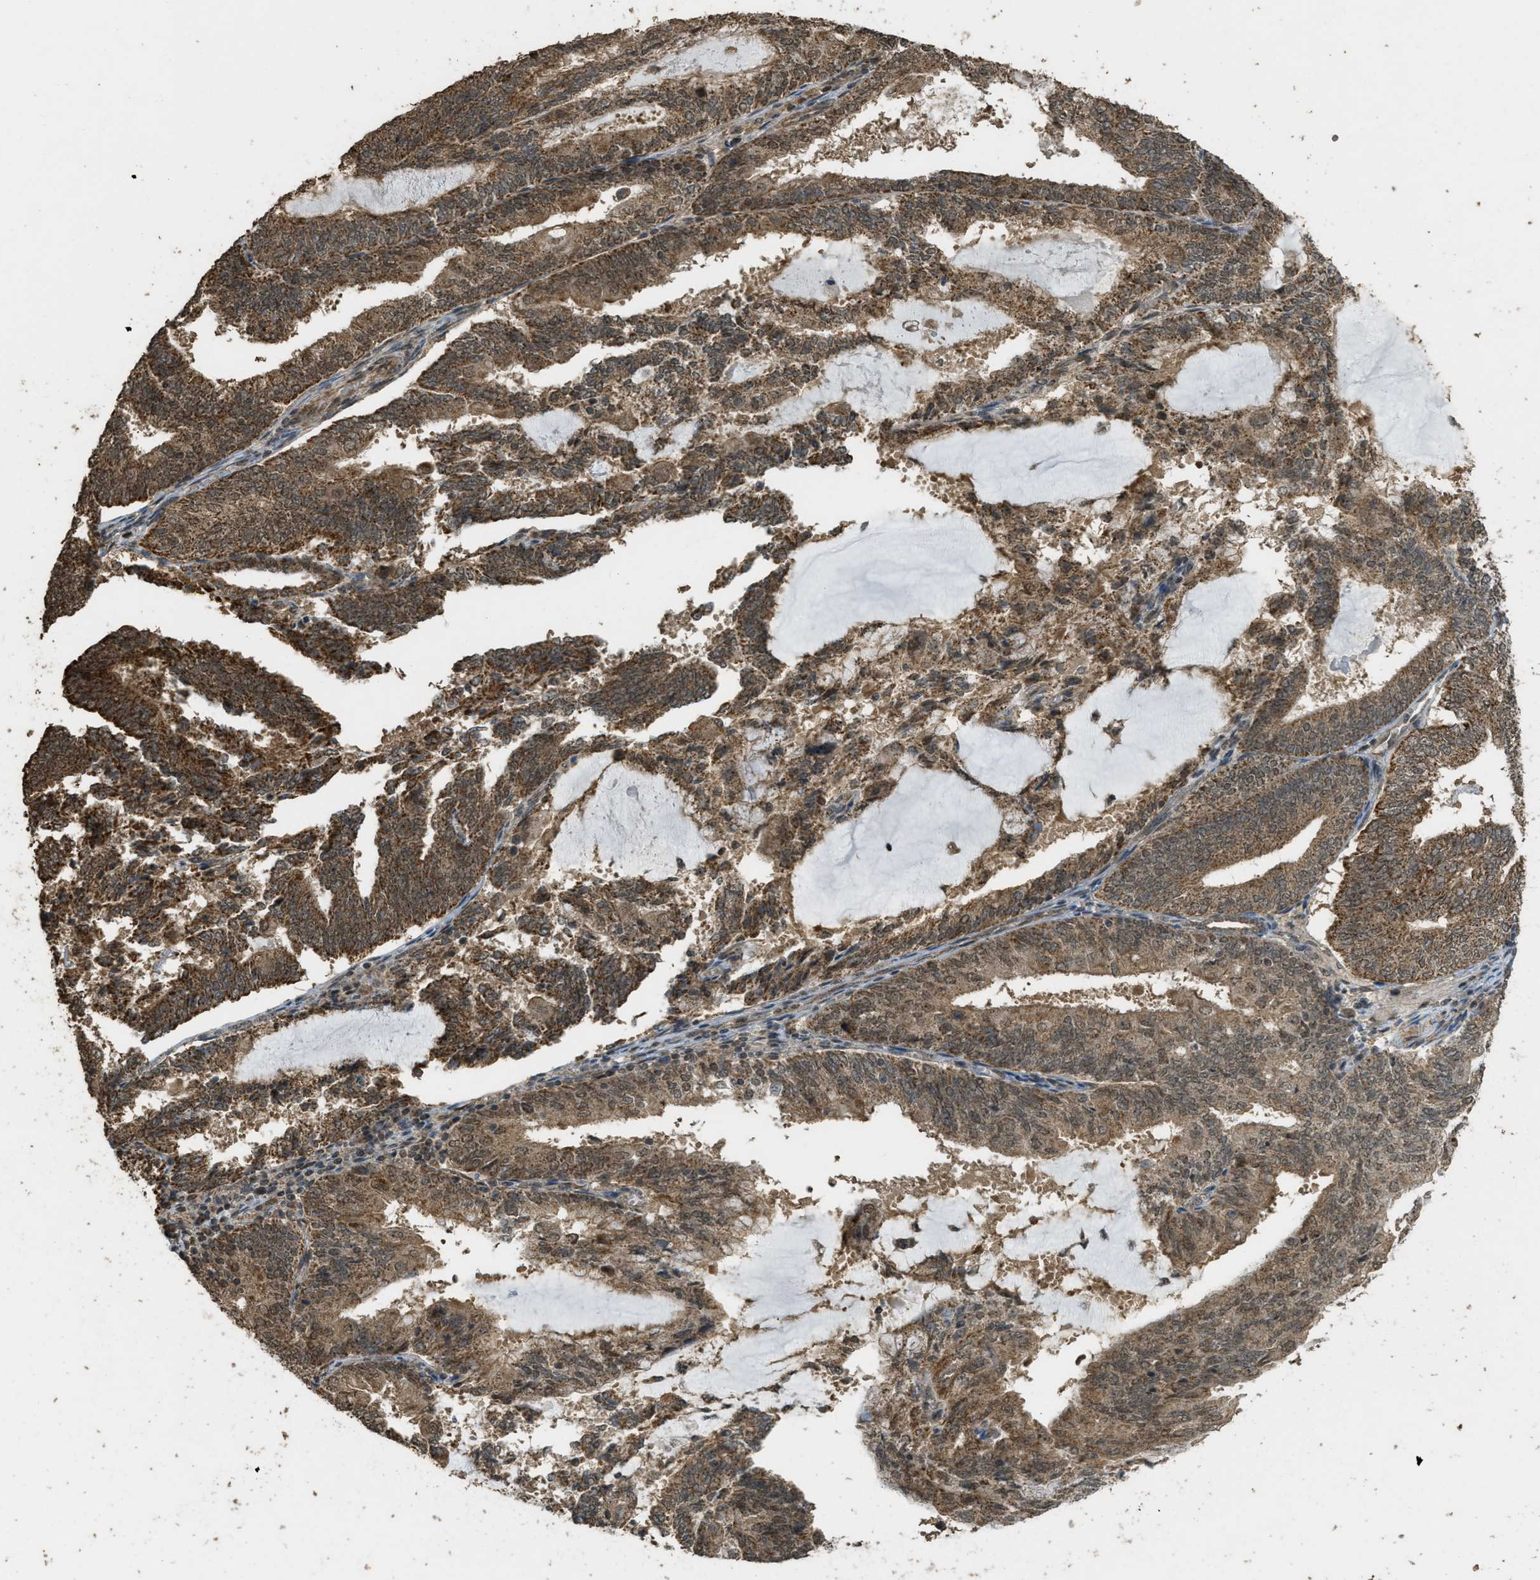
{"staining": {"intensity": "moderate", "quantity": ">75%", "location": "cytoplasmic/membranous"}, "tissue": "endometrial cancer", "cell_type": "Tumor cells", "image_type": "cancer", "snomed": [{"axis": "morphology", "description": "Adenocarcinoma, NOS"}, {"axis": "topography", "description": "Endometrium"}], "caption": "A photomicrograph of adenocarcinoma (endometrial) stained for a protein shows moderate cytoplasmic/membranous brown staining in tumor cells.", "gene": "CTPS1", "patient": {"sex": "female", "age": 81}}